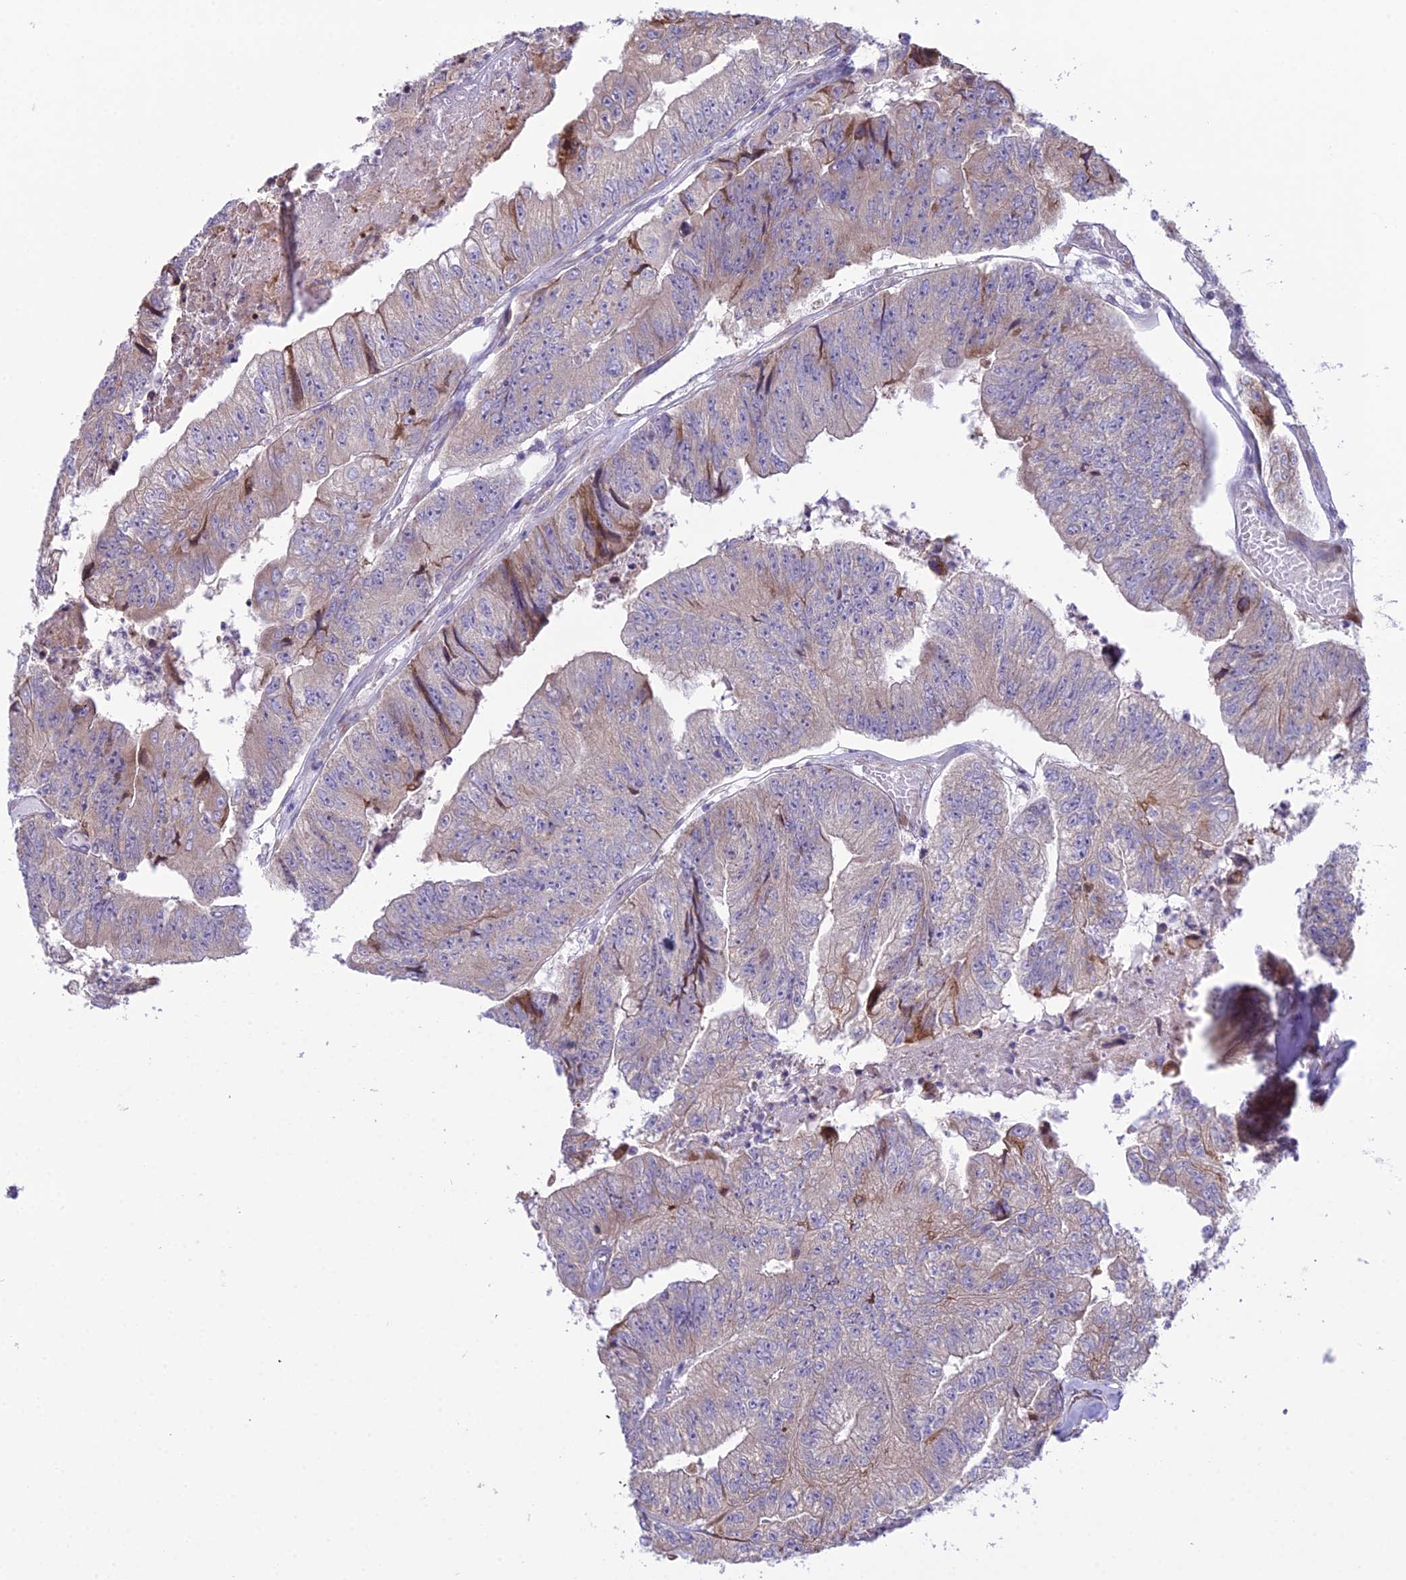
{"staining": {"intensity": "weak", "quantity": "25%-75%", "location": "cytoplasmic/membranous"}, "tissue": "colorectal cancer", "cell_type": "Tumor cells", "image_type": "cancer", "snomed": [{"axis": "morphology", "description": "Adenocarcinoma, NOS"}, {"axis": "topography", "description": "Colon"}], "caption": "Immunohistochemical staining of adenocarcinoma (colorectal) reveals weak cytoplasmic/membranous protein expression in approximately 25%-75% of tumor cells.", "gene": "RPS26", "patient": {"sex": "female", "age": 67}}